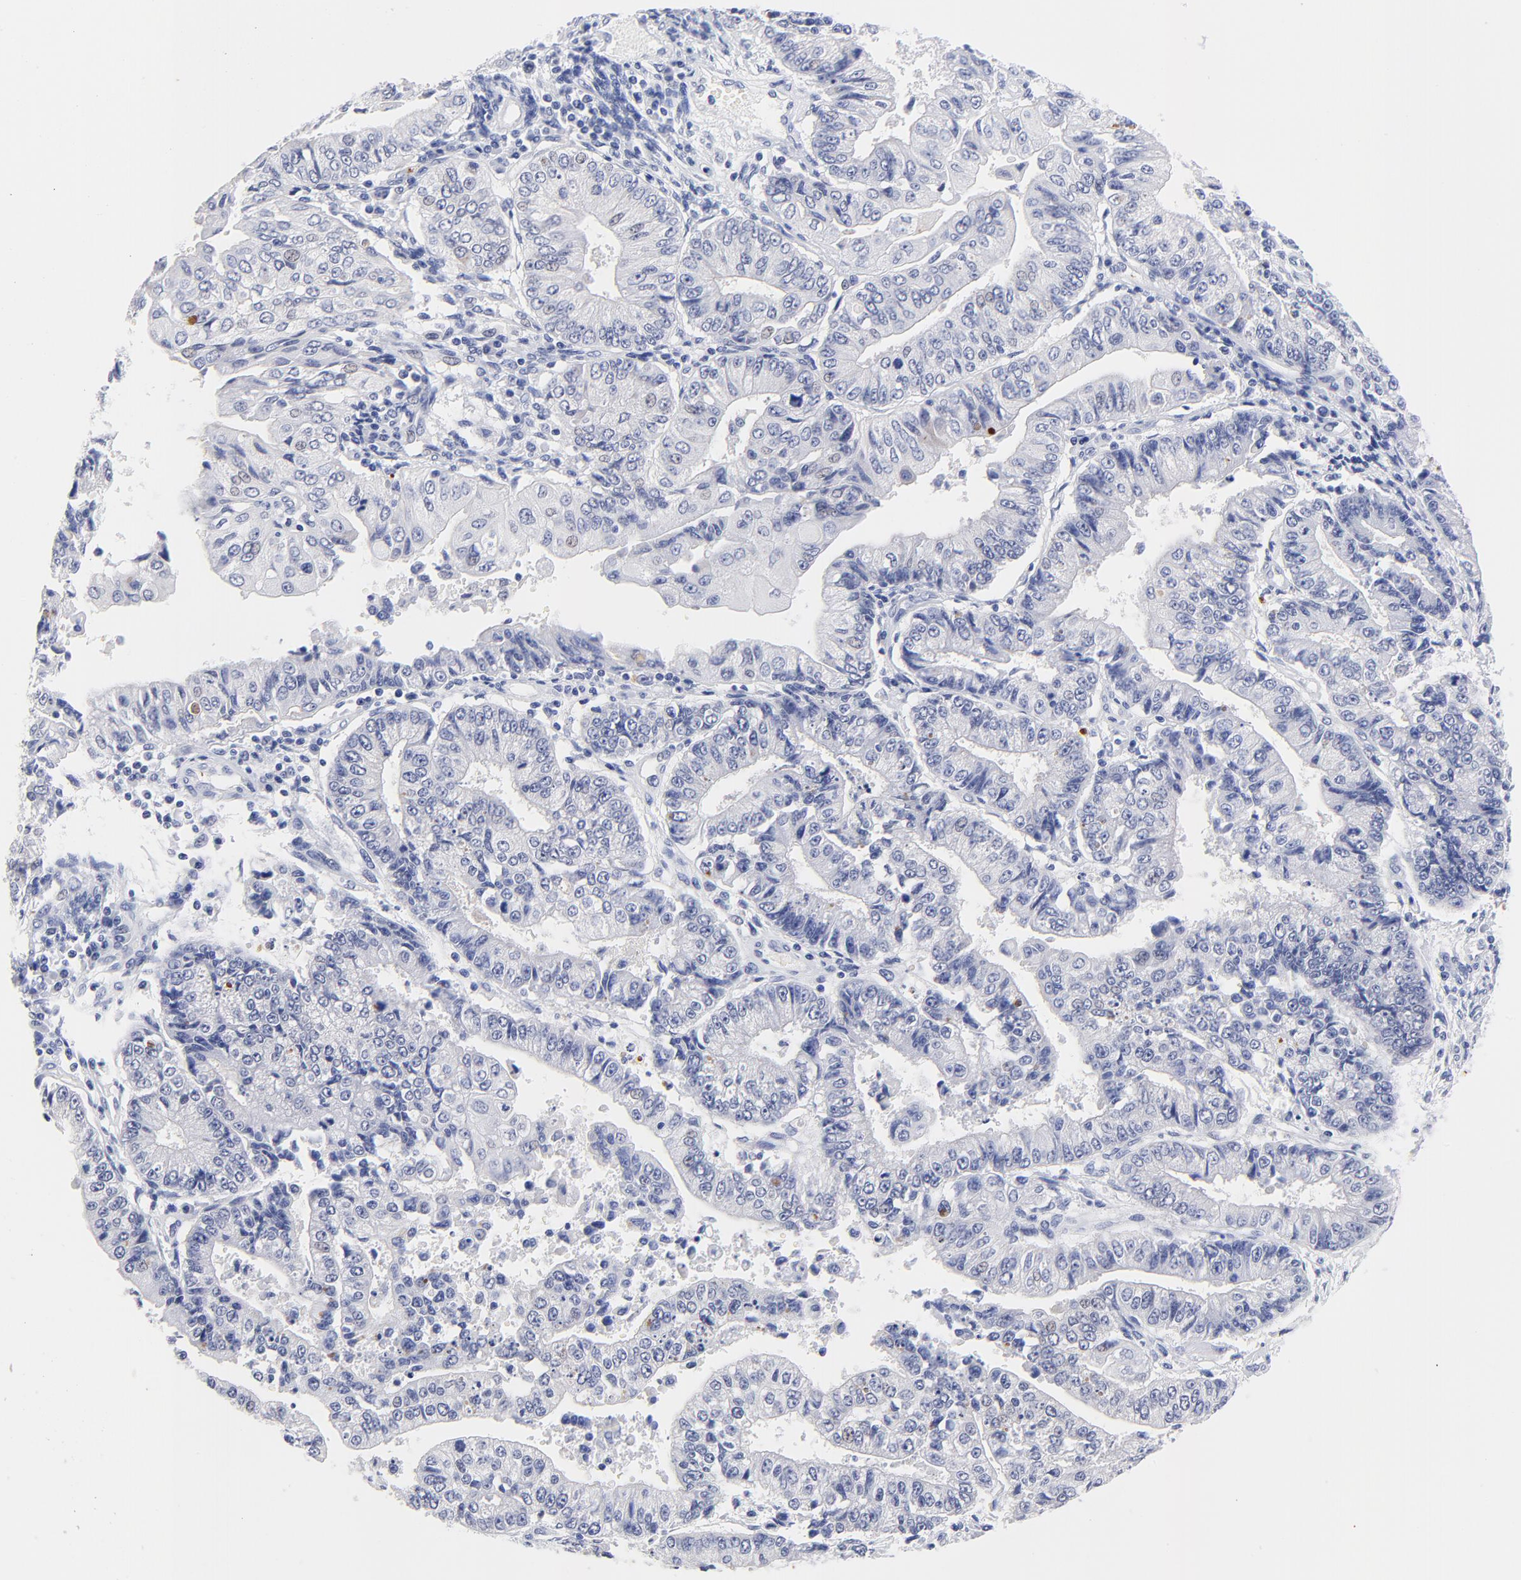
{"staining": {"intensity": "negative", "quantity": "none", "location": "none"}, "tissue": "endometrial cancer", "cell_type": "Tumor cells", "image_type": "cancer", "snomed": [{"axis": "morphology", "description": "Adenocarcinoma, NOS"}, {"axis": "topography", "description": "Endometrium"}], "caption": "Immunohistochemistry photomicrograph of neoplastic tissue: human endometrial cancer (adenocarcinoma) stained with DAB (3,3'-diaminobenzidine) shows no significant protein staining in tumor cells. (Stains: DAB IHC with hematoxylin counter stain, Microscopy: brightfield microscopy at high magnification).", "gene": "FAM117B", "patient": {"sex": "female", "age": 75}}